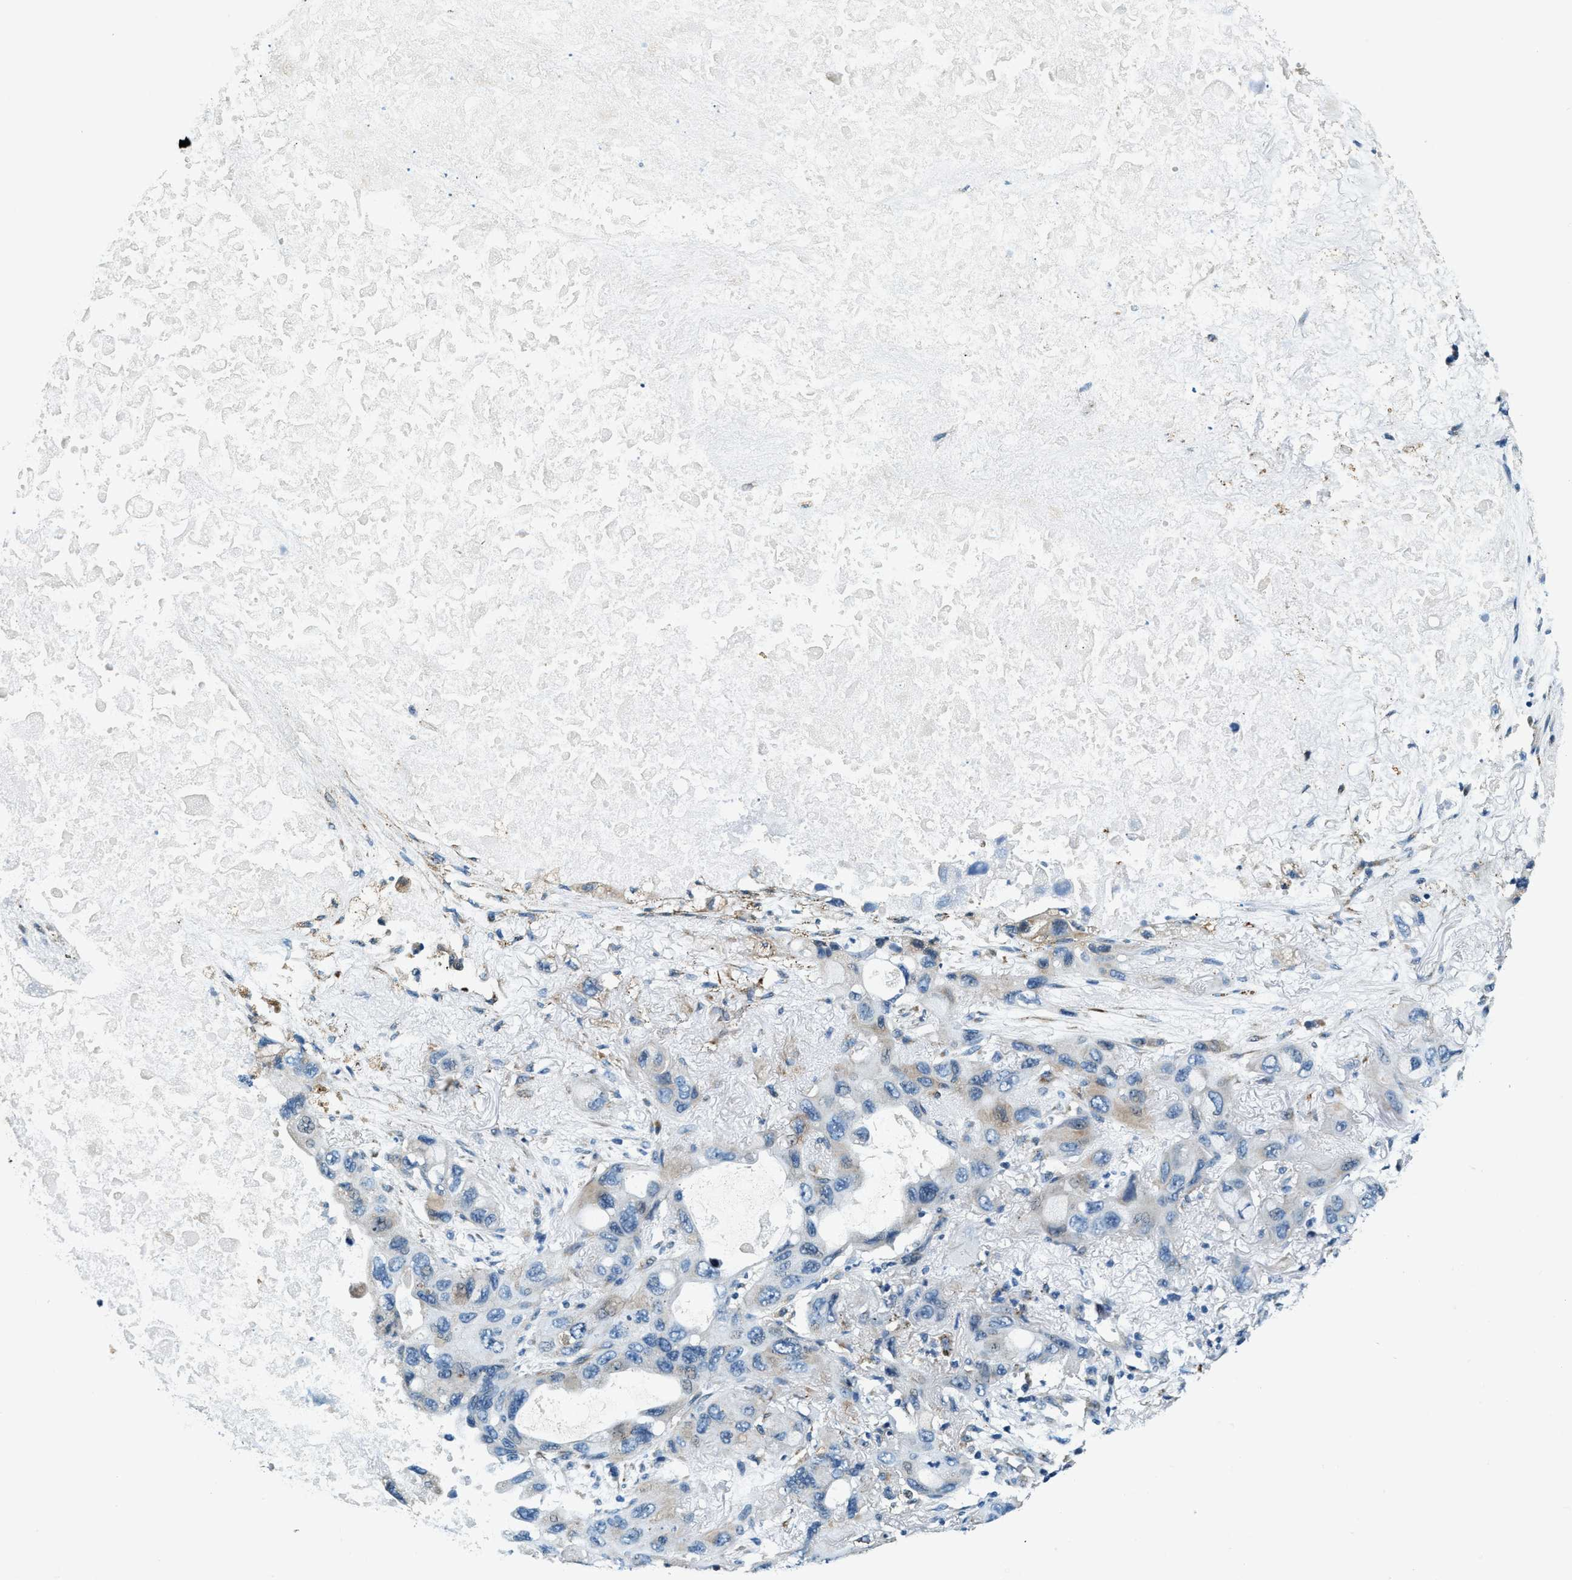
{"staining": {"intensity": "negative", "quantity": "none", "location": "none"}, "tissue": "lung cancer", "cell_type": "Tumor cells", "image_type": "cancer", "snomed": [{"axis": "morphology", "description": "Squamous cell carcinoma, NOS"}, {"axis": "topography", "description": "Lung"}], "caption": "Immunohistochemistry image of neoplastic tissue: human squamous cell carcinoma (lung) stained with DAB (3,3'-diaminobenzidine) shows no significant protein staining in tumor cells.", "gene": "C2orf66", "patient": {"sex": "female", "age": 73}}